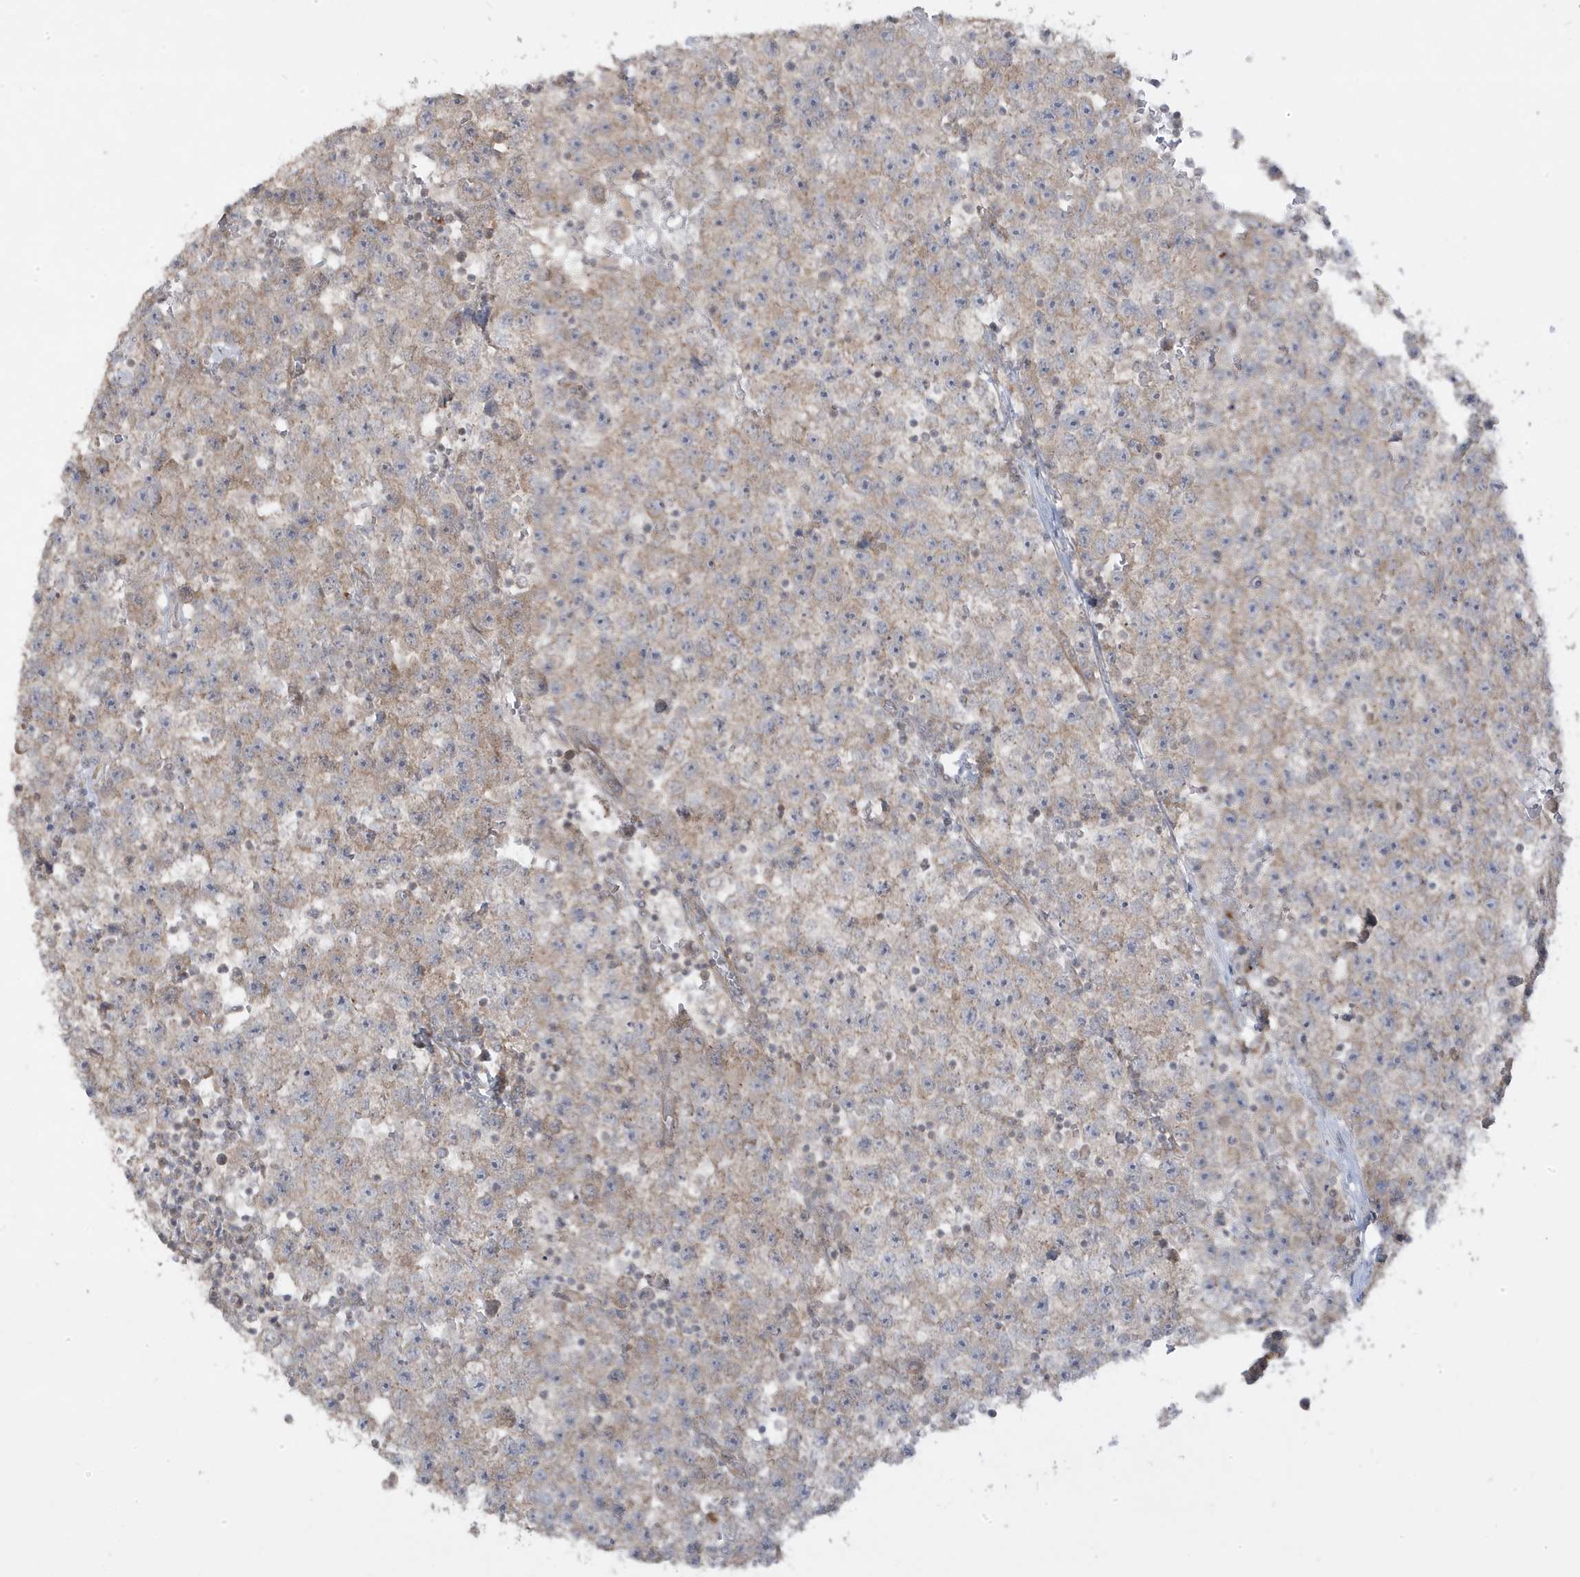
{"staining": {"intensity": "weak", "quantity": "25%-75%", "location": "cytoplasmic/membranous"}, "tissue": "testis cancer", "cell_type": "Tumor cells", "image_type": "cancer", "snomed": [{"axis": "morphology", "description": "Seminoma, NOS"}, {"axis": "topography", "description": "Testis"}], "caption": "A brown stain labels weak cytoplasmic/membranous positivity of a protein in seminoma (testis) tumor cells.", "gene": "DNAJC12", "patient": {"sex": "male", "age": 22}}